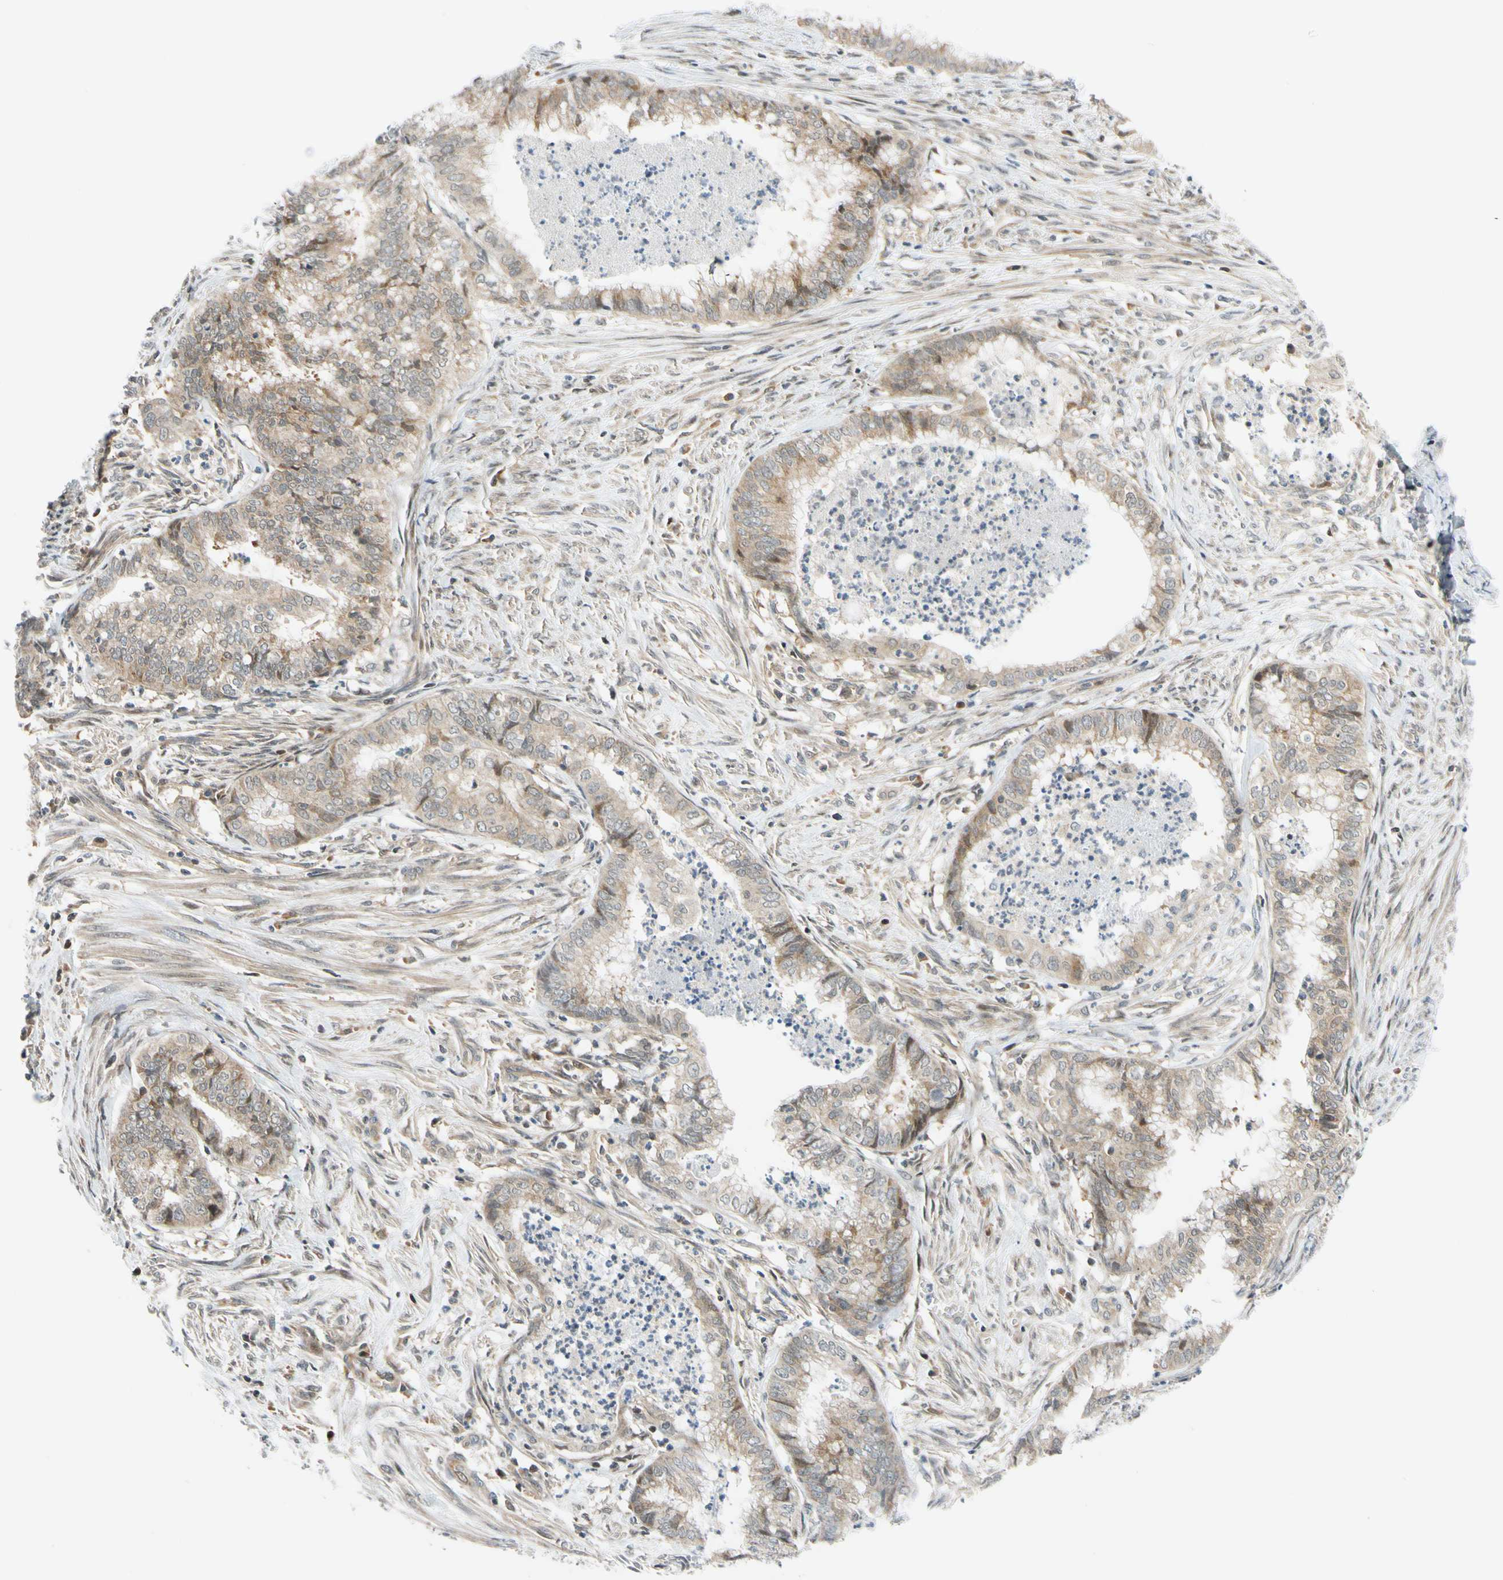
{"staining": {"intensity": "weak", "quantity": ">75%", "location": "cytoplasmic/membranous"}, "tissue": "endometrial cancer", "cell_type": "Tumor cells", "image_type": "cancer", "snomed": [{"axis": "morphology", "description": "Necrosis, NOS"}, {"axis": "morphology", "description": "Adenocarcinoma, NOS"}, {"axis": "topography", "description": "Endometrium"}], "caption": "Immunohistochemistry (IHC) of endometrial cancer demonstrates low levels of weak cytoplasmic/membranous expression in about >75% of tumor cells. Using DAB (3,3'-diaminobenzidine) (brown) and hematoxylin (blue) stains, captured at high magnification using brightfield microscopy.", "gene": "MAPK9", "patient": {"sex": "female", "age": 79}}